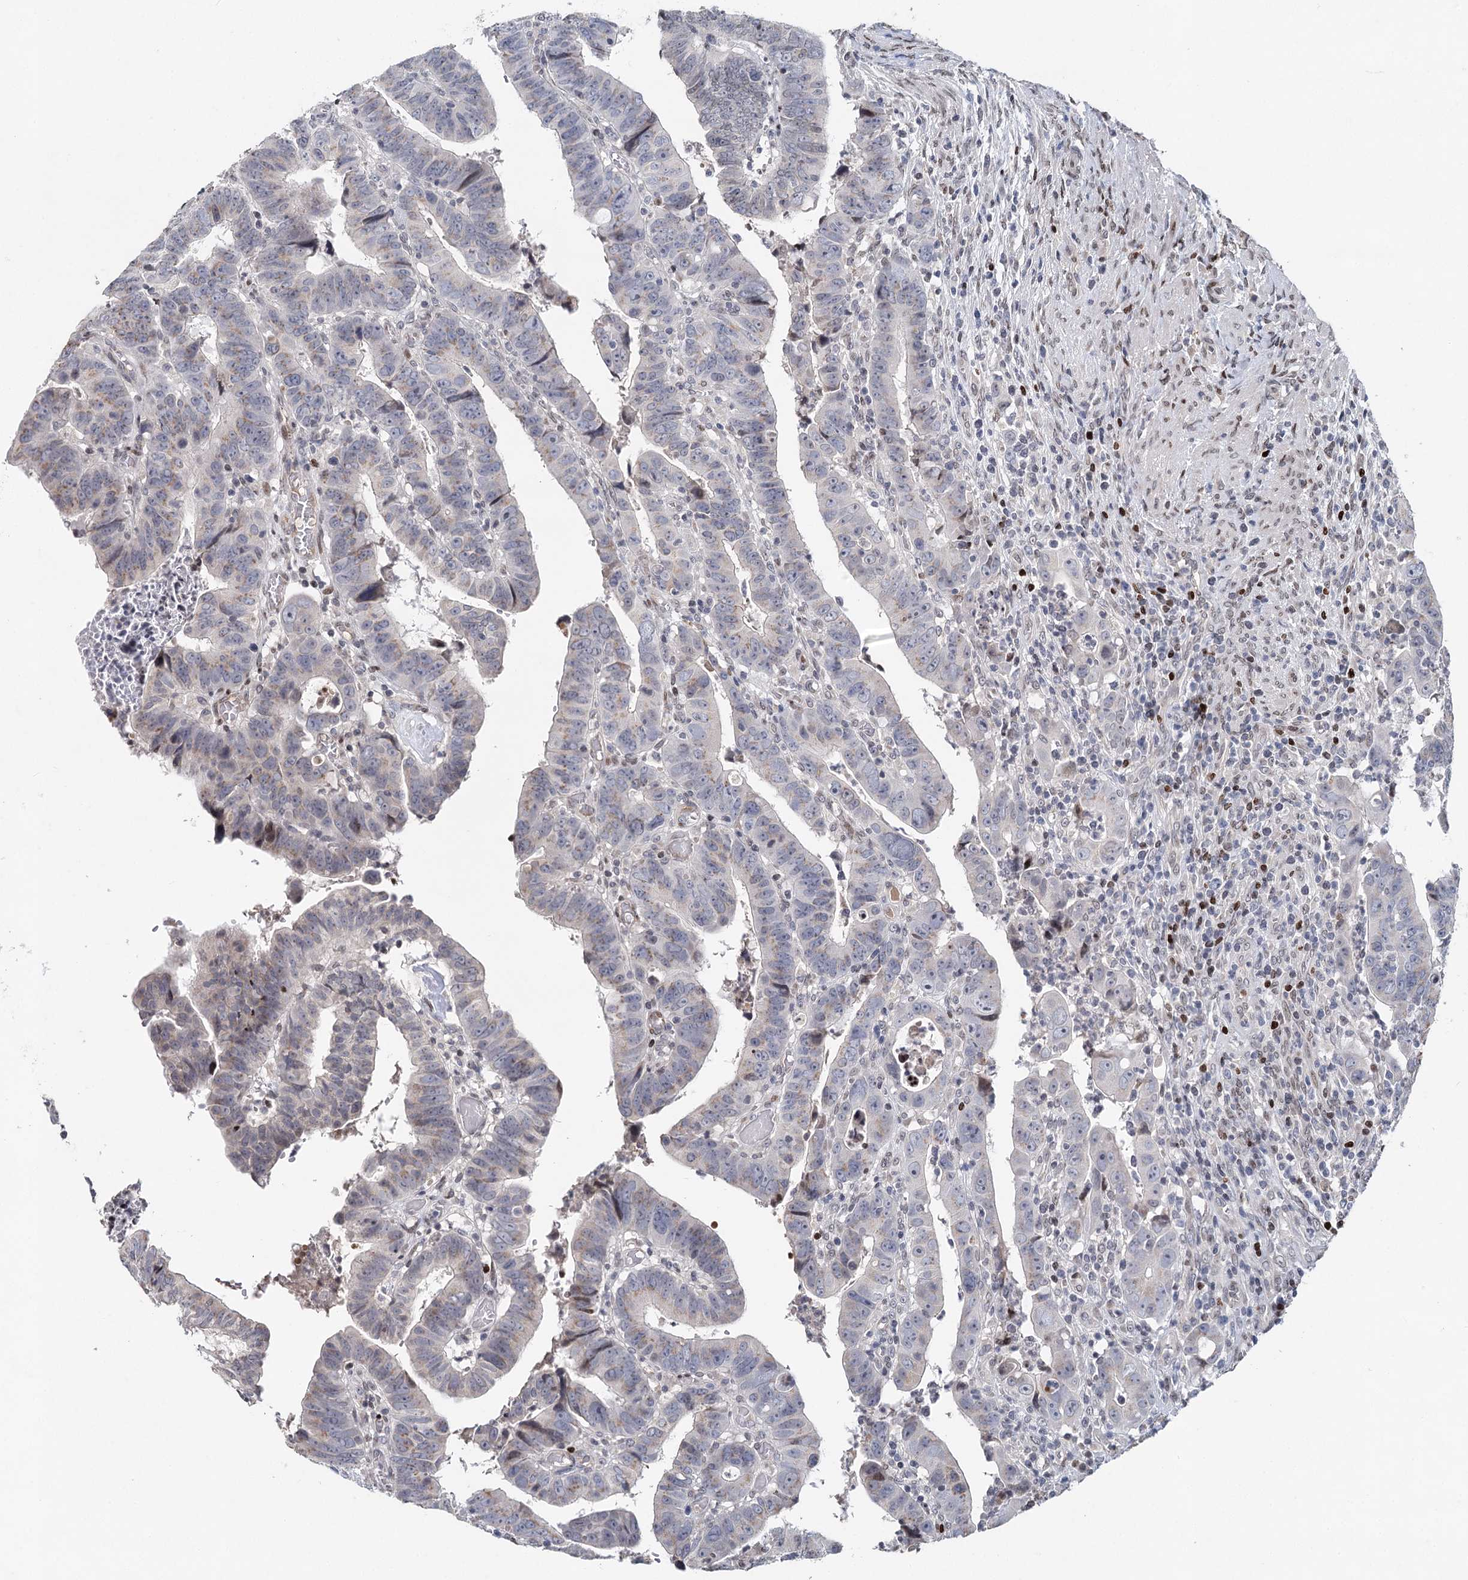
{"staining": {"intensity": "weak", "quantity": "<25%", "location": "nuclear"}, "tissue": "colorectal cancer", "cell_type": "Tumor cells", "image_type": "cancer", "snomed": [{"axis": "morphology", "description": "Normal tissue, NOS"}, {"axis": "morphology", "description": "Adenocarcinoma, NOS"}, {"axis": "topography", "description": "Rectum"}], "caption": "Colorectal cancer (adenocarcinoma) was stained to show a protein in brown. There is no significant expression in tumor cells. Nuclei are stained in blue.", "gene": "FRMD4A", "patient": {"sex": "female", "age": 65}}